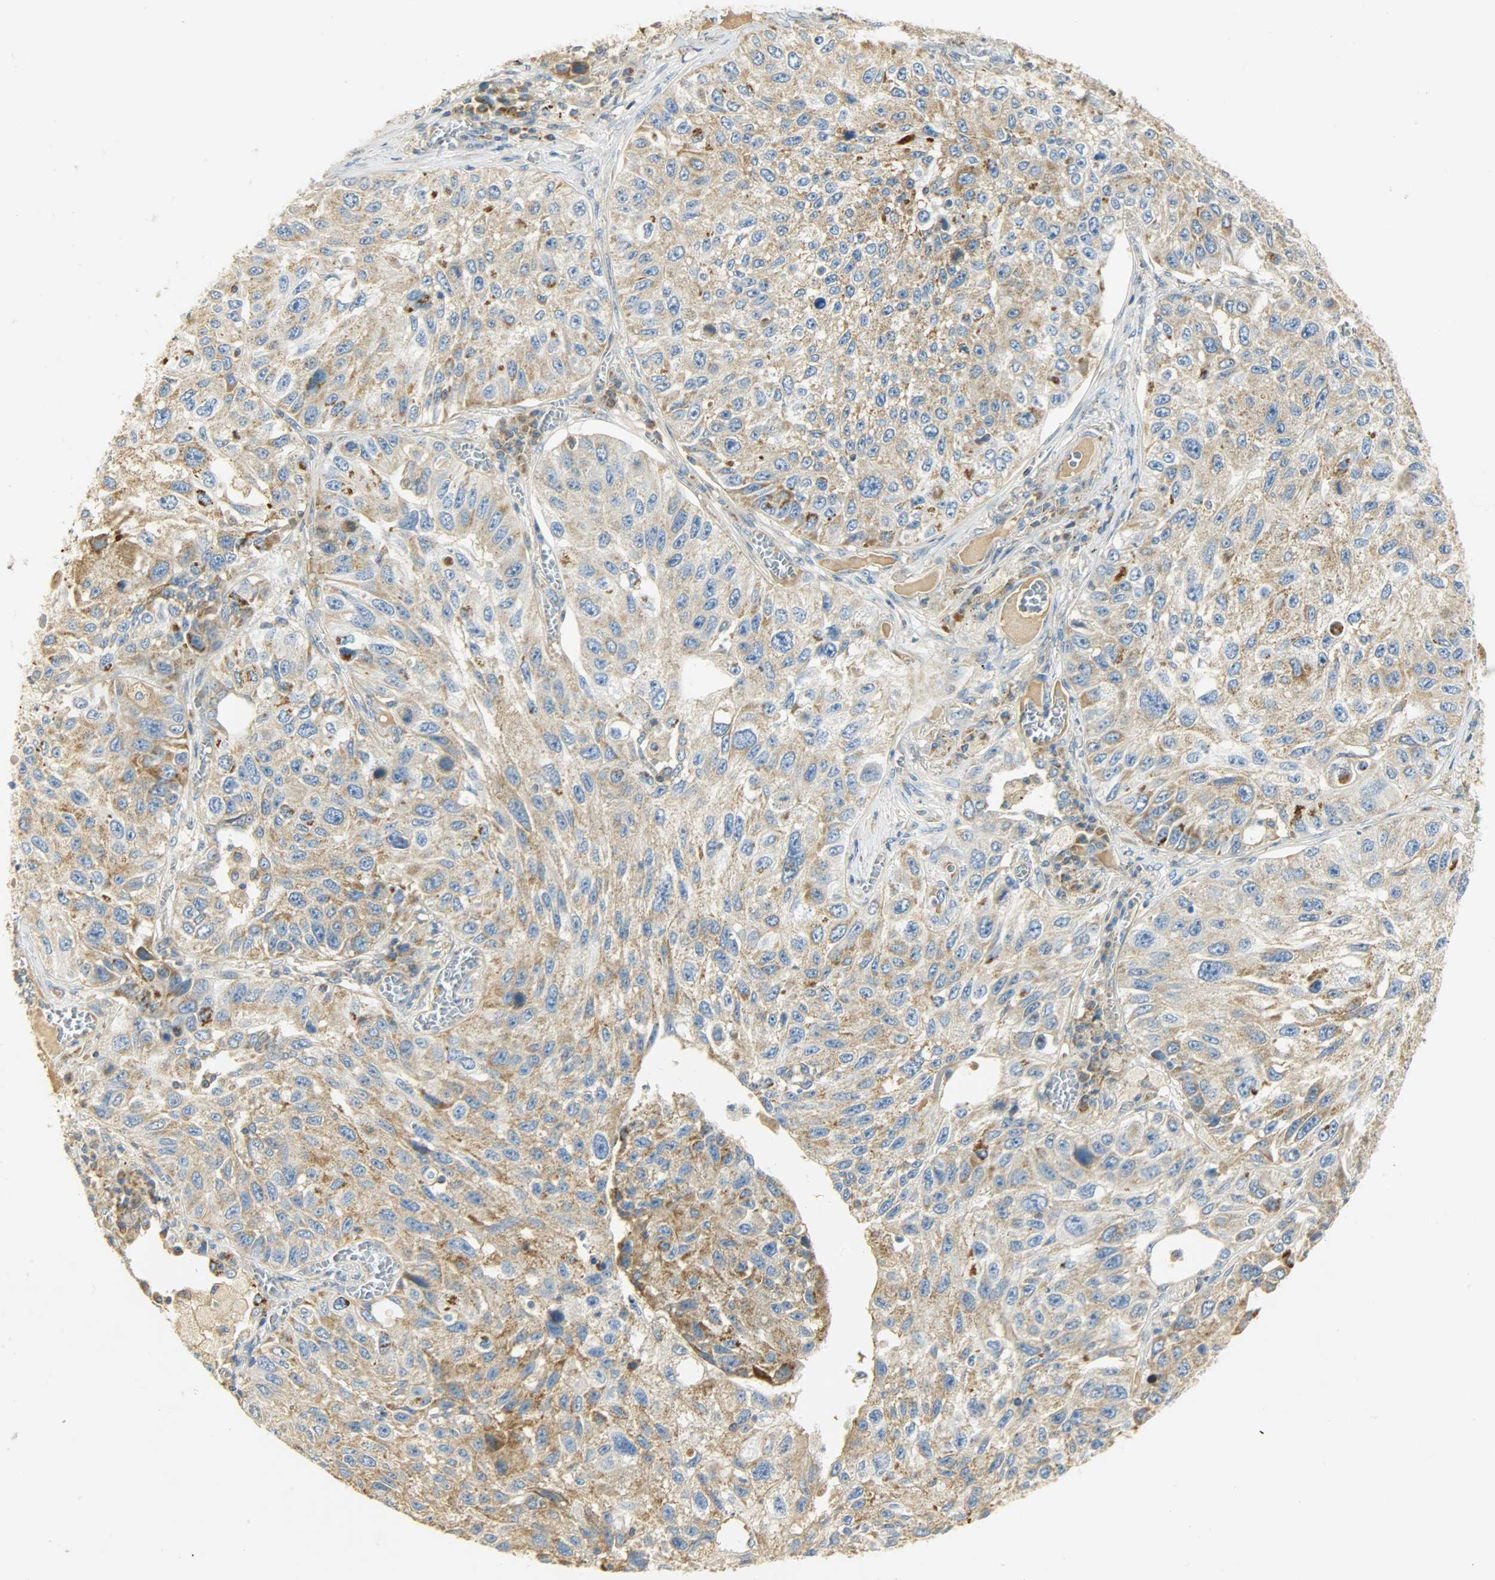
{"staining": {"intensity": "moderate", "quantity": ">75%", "location": "cytoplasmic/membranous"}, "tissue": "lung cancer", "cell_type": "Tumor cells", "image_type": "cancer", "snomed": [{"axis": "morphology", "description": "Squamous cell carcinoma, NOS"}, {"axis": "topography", "description": "Lung"}], "caption": "Protein staining demonstrates moderate cytoplasmic/membranous expression in about >75% of tumor cells in squamous cell carcinoma (lung). The staining was performed using DAB, with brown indicating positive protein expression. Nuclei are stained blue with hematoxylin.", "gene": "NNT", "patient": {"sex": "male", "age": 71}}